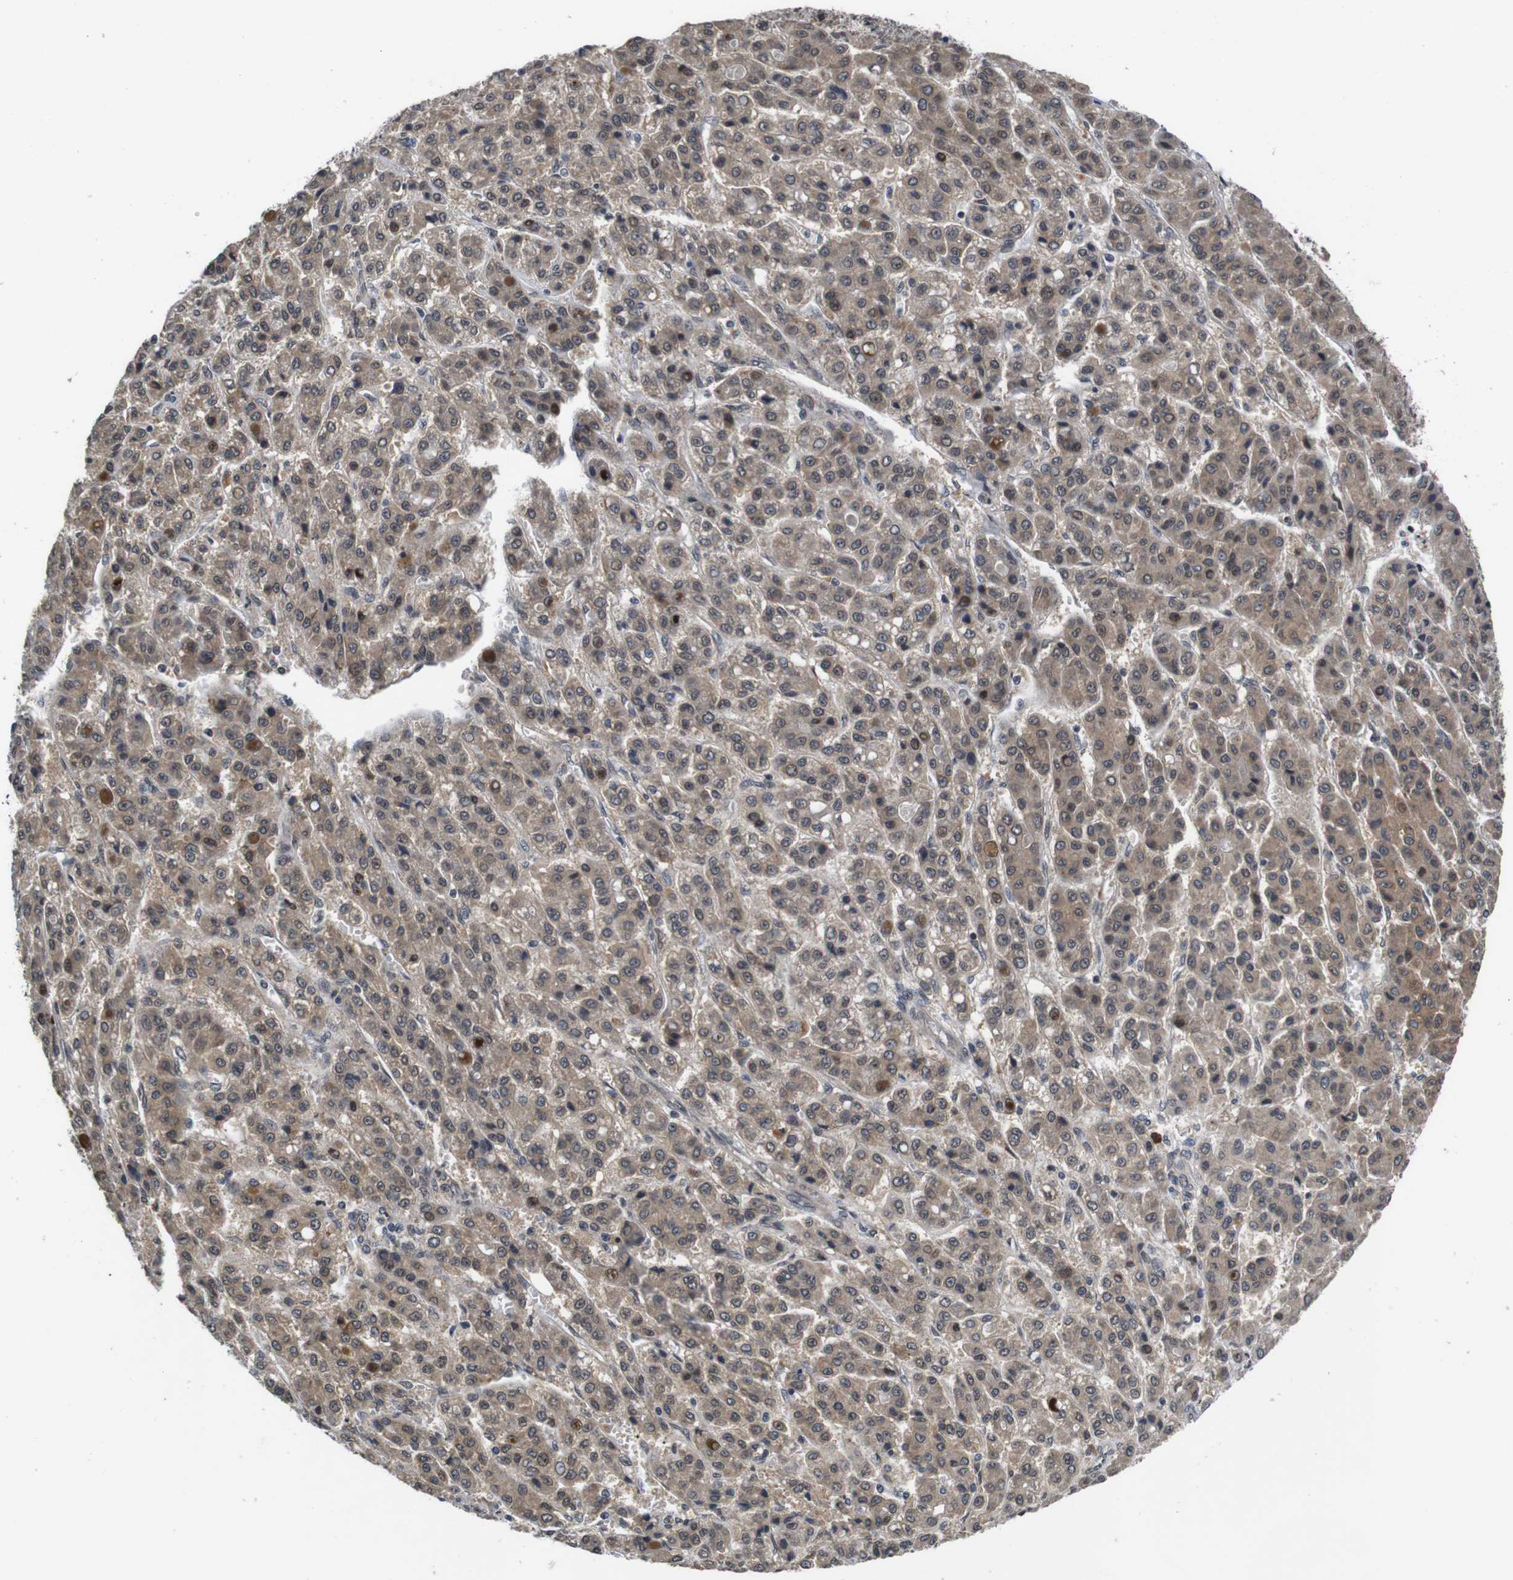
{"staining": {"intensity": "weak", "quantity": ">75%", "location": "cytoplasmic/membranous"}, "tissue": "liver cancer", "cell_type": "Tumor cells", "image_type": "cancer", "snomed": [{"axis": "morphology", "description": "Carcinoma, Hepatocellular, NOS"}, {"axis": "topography", "description": "Liver"}], "caption": "IHC of liver cancer (hepatocellular carcinoma) shows low levels of weak cytoplasmic/membranous expression in approximately >75% of tumor cells.", "gene": "ZBTB46", "patient": {"sex": "male", "age": 70}}